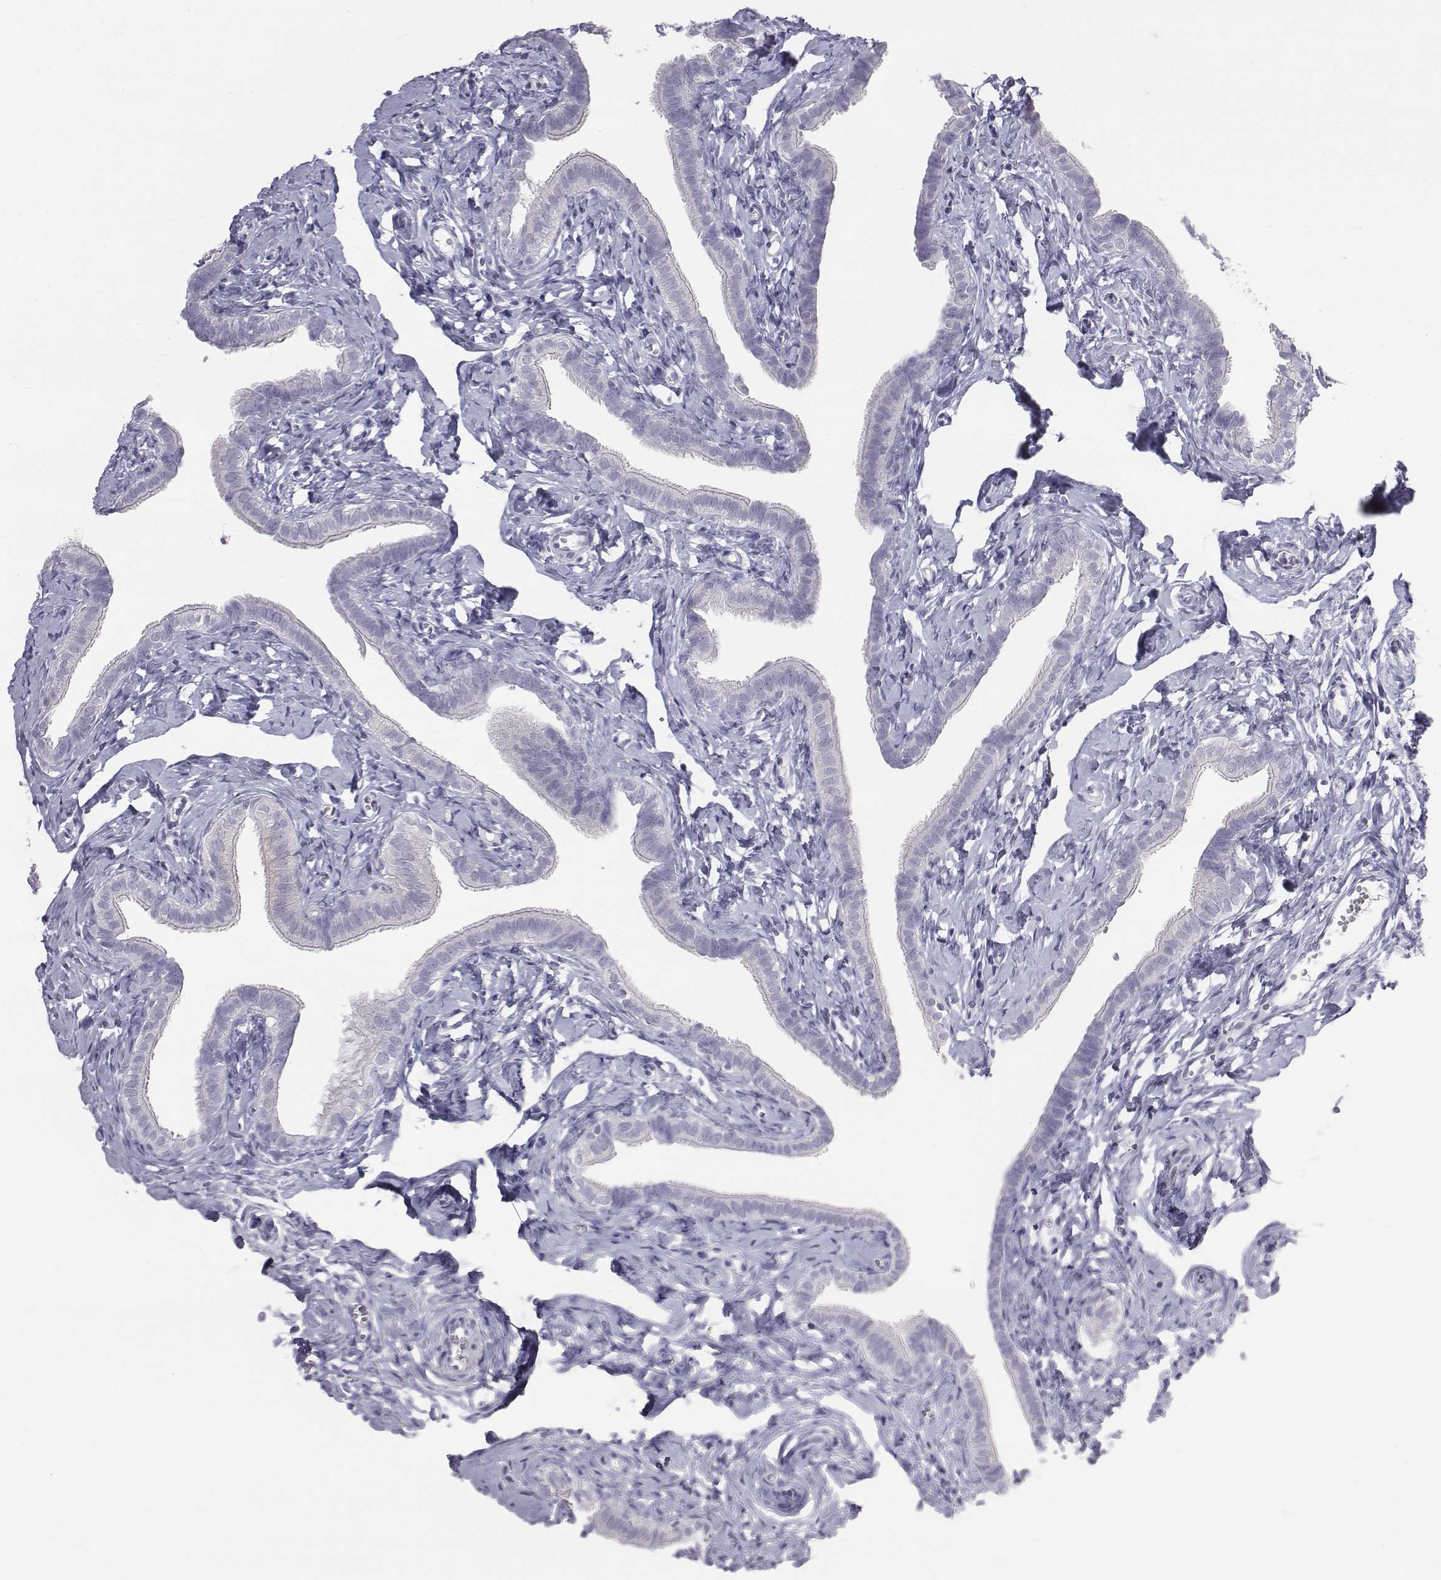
{"staining": {"intensity": "negative", "quantity": "none", "location": "none"}, "tissue": "fallopian tube", "cell_type": "Glandular cells", "image_type": "normal", "snomed": [{"axis": "morphology", "description": "Normal tissue, NOS"}, {"axis": "topography", "description": "Fallopian tube"}], "caption": "IHC image of normal fallopian tube: human fallopian tube stained with DAB displays no significant protein positivity in glandular cells.", "gene": "C6orf58", "patient": {"sex": "female", "age": 41}}